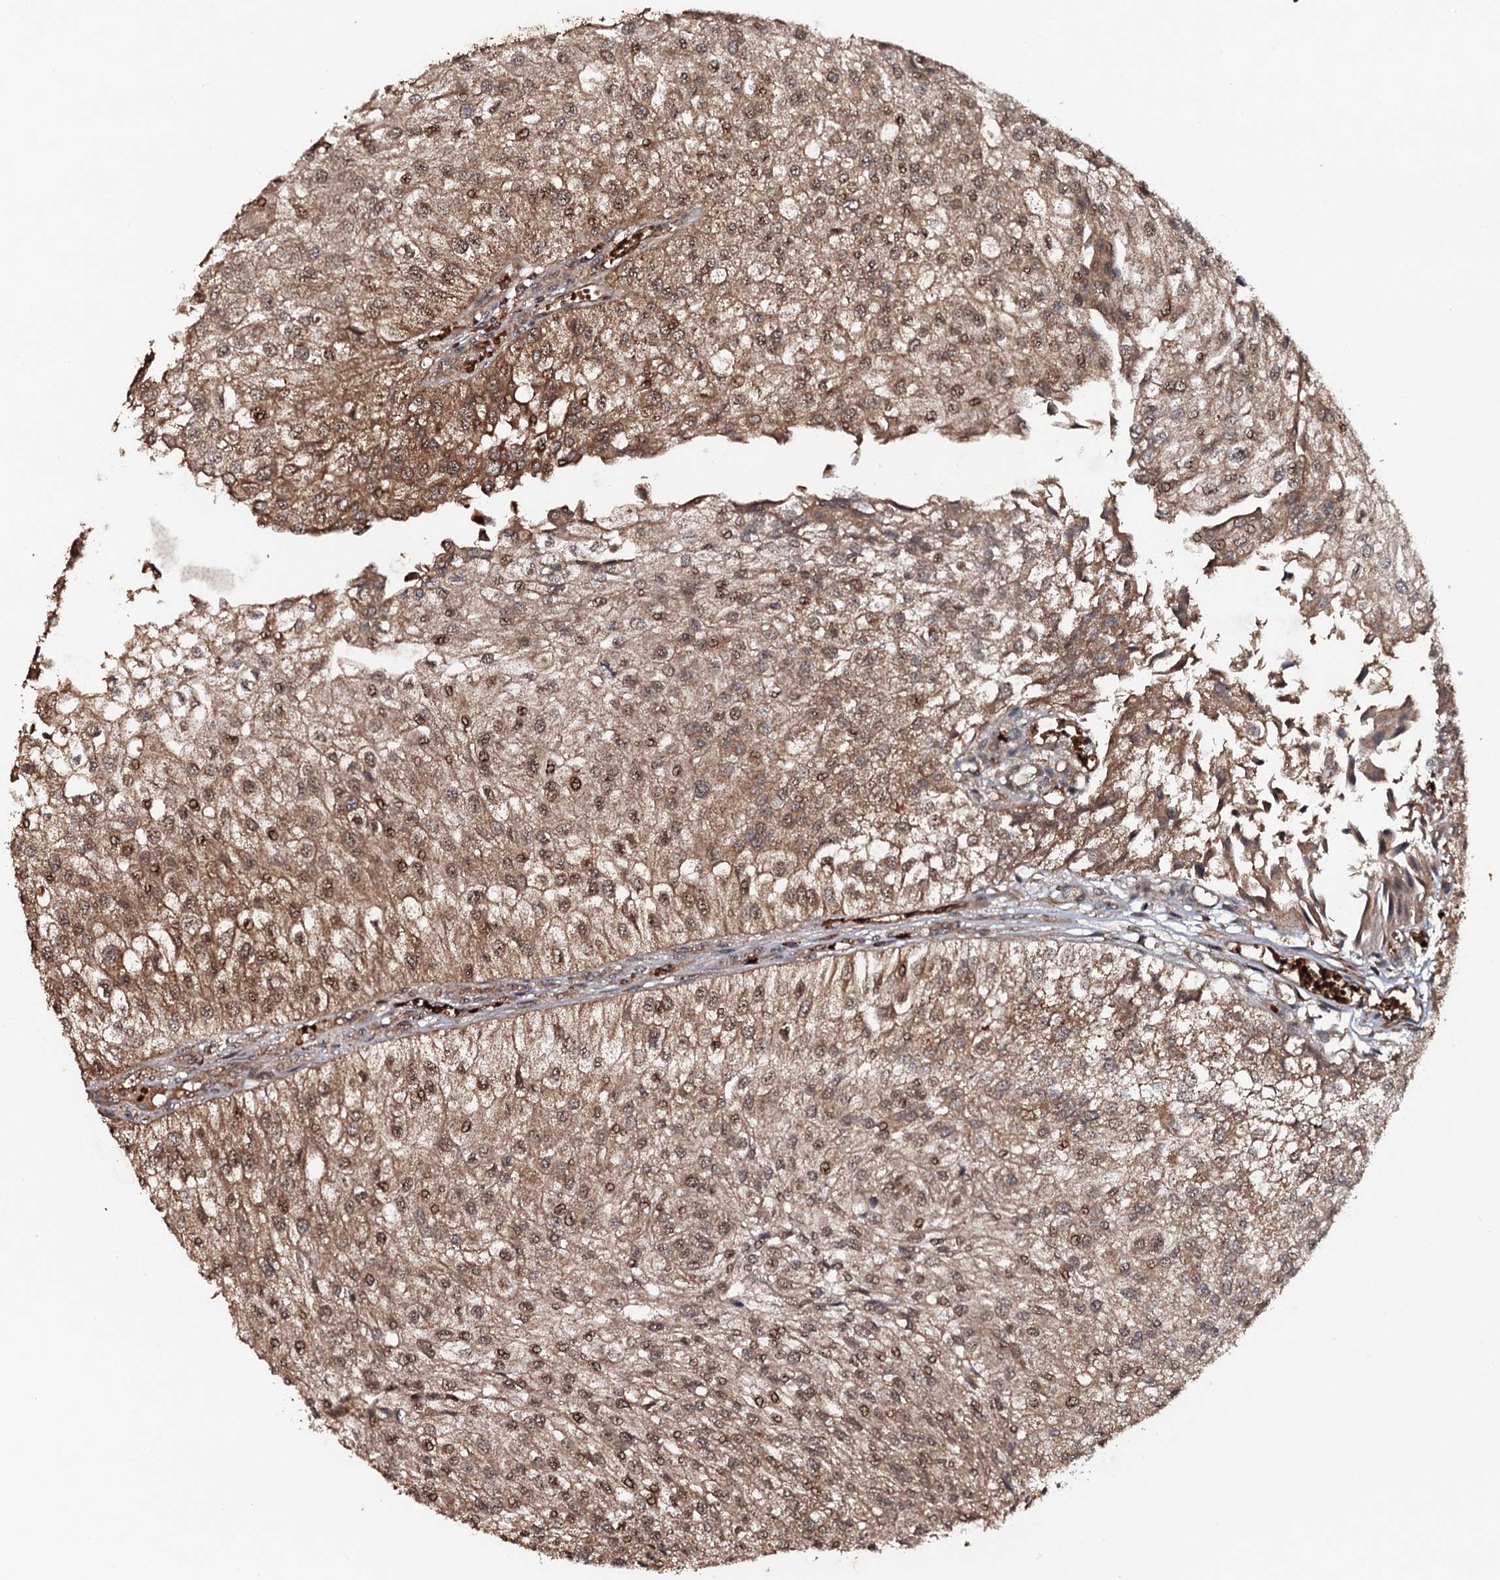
{"staining": {"intensity": "moderate", "quantity": ">75%", "location": "cytoplasmic/membranous,nuclear"}, "tissue": "urothelial cancer", "cell_type": "Tumor cells", "image_type": "cancer", "snomed": [{"axis": "morphology", "description": "Urothelial carcinoma, Low grade"}, {"axis": "topography", "description": "Urinary bladder"}], "caption": "Low-grade urothelial carcinoma stained with IHC exhibits moderate cytoplasmic/membranous and nuclear expression in approximately >75% of tumor cells.", "gene": "ADGRG3", "patient": {"sex": "female", "age": 89}}